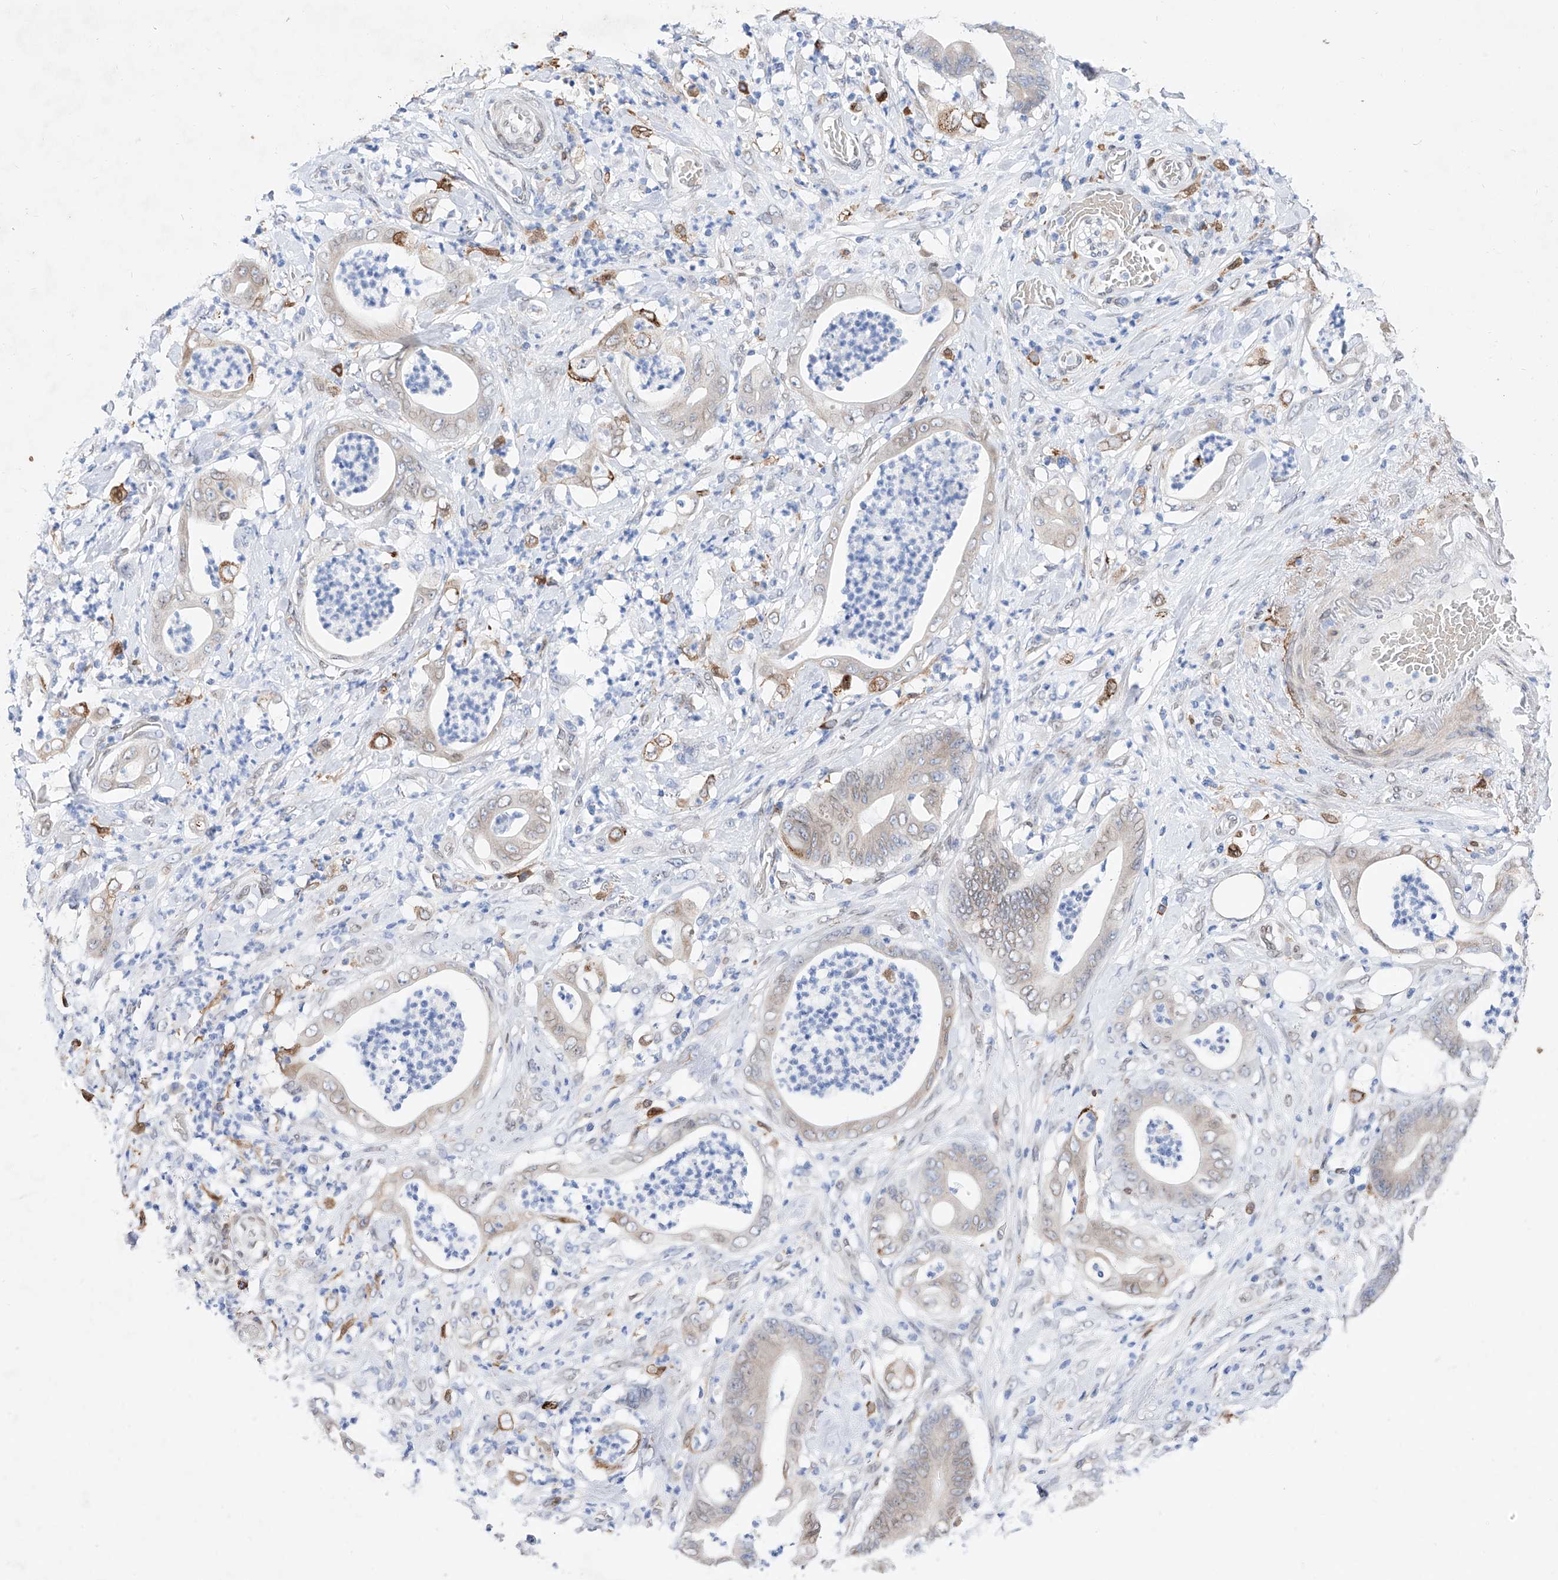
{"staining": {"intensity": "weak", "quantity": "<25%", "location": "cytoplasmic/membranous"}, "tissue": "stomach cancer", "cell_type": "Tumor cells", "image_type": "cancer", "snomed": [{"axis": "morphology", "description": "Adenocarcinoma, NOS"}, {"axis": "topography", "description": "Stomach"}], "caption": "The immunohistochemistry (IHC) photomicrograph has no significant positivity in tumor cells of stomach adenocarcinoma tissue. The staining is performed using DAB brown chromogen with nuclei counter-stained in using hematoxylin.", "gene": "LCLAT1", "patient": {"sex": "female", "age": 73}}